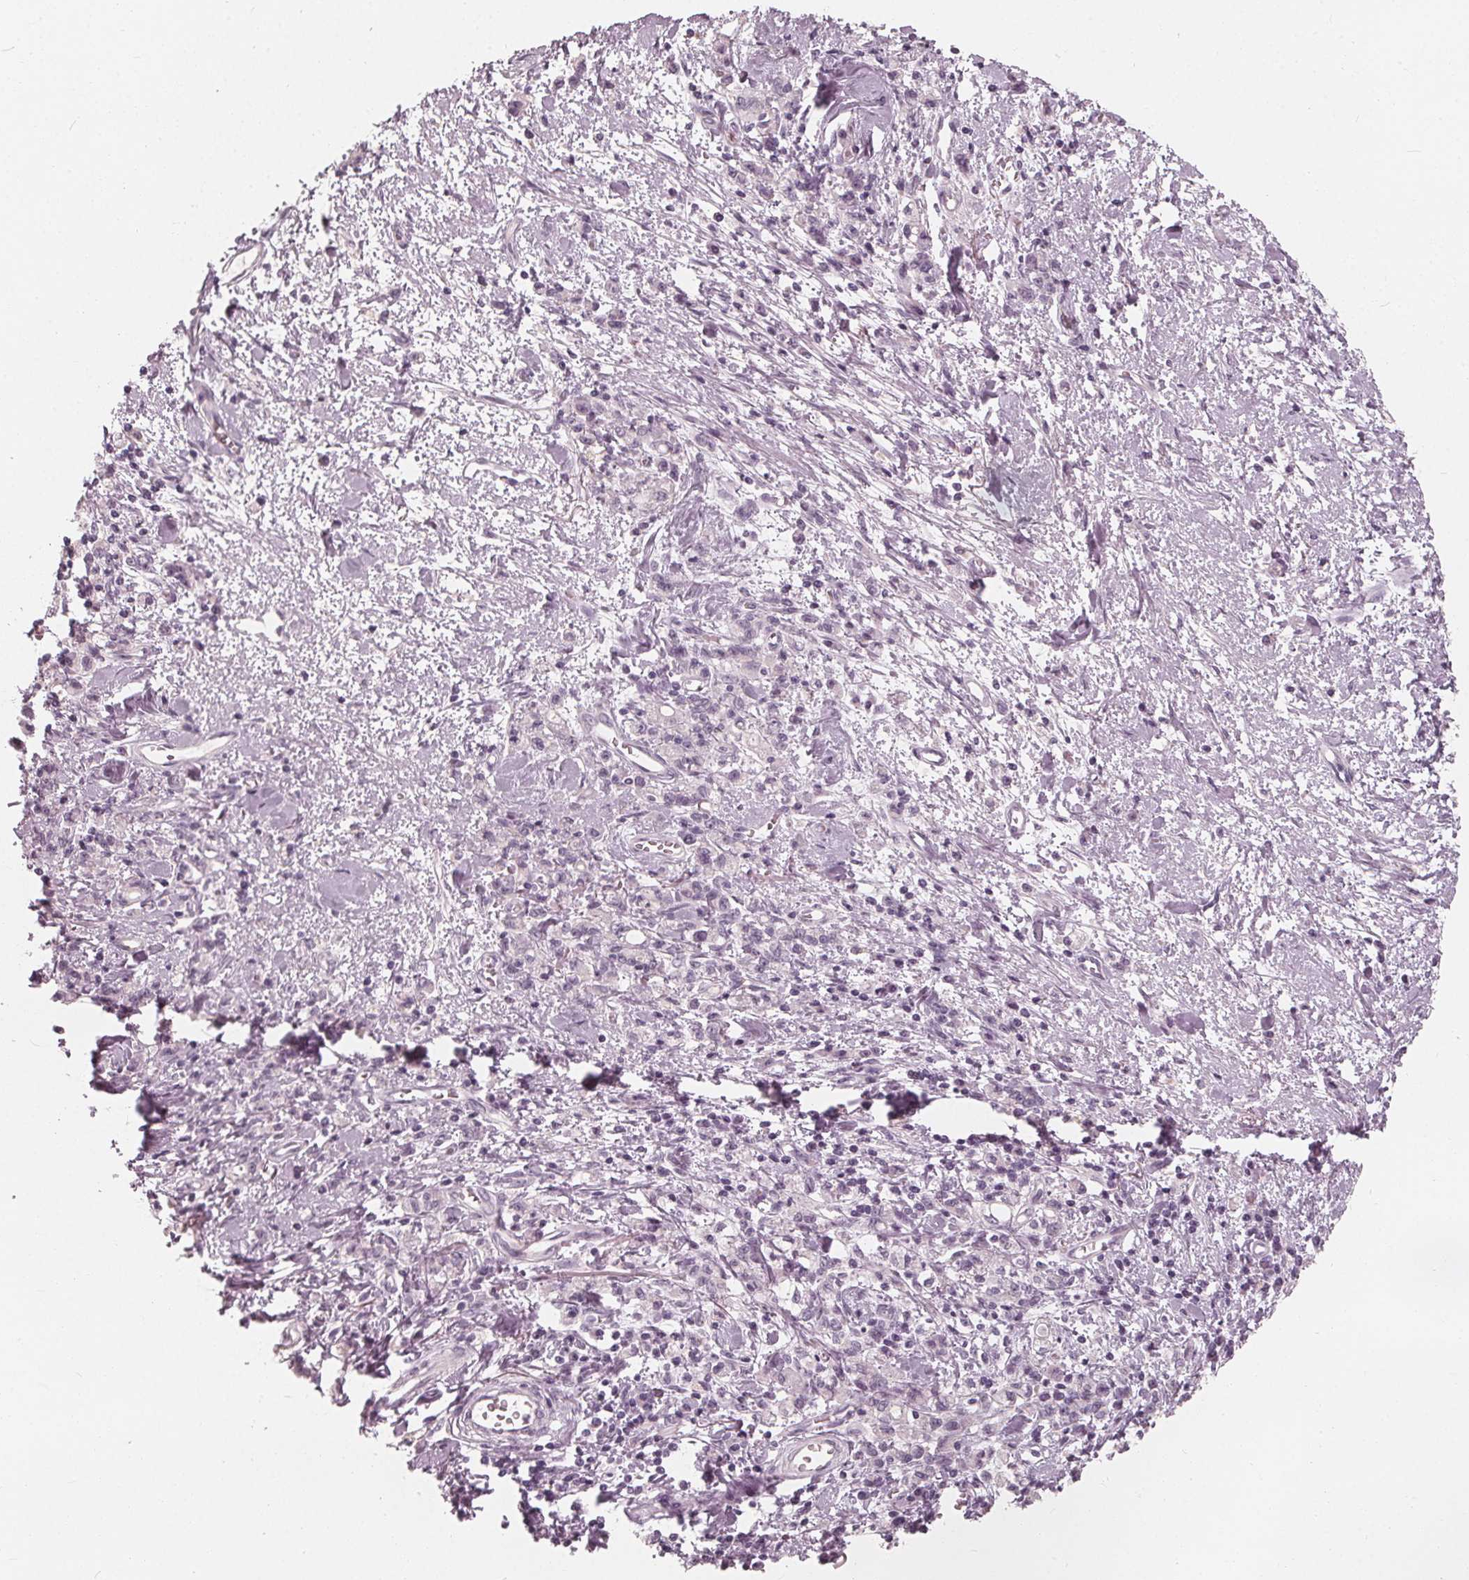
{"staining": {"intensity": "negative", "quantity": "none", "location": "none"}, "tissue": "stomach cancer", "cell_type": "Tumor cells", "image_type": "cancer", "snomed": [{"axis": "morphology", "description": "Adenocarcinoma, NOS"}, {"axis": "topography", "description": "Stomach"}], "caption": "Immunohistochemical staining of human stomach adenocarcinoma reveals no significant positivity in tumor cells.", "gene": "SAT2", "patient": {"sex": "male", "age": 77}}